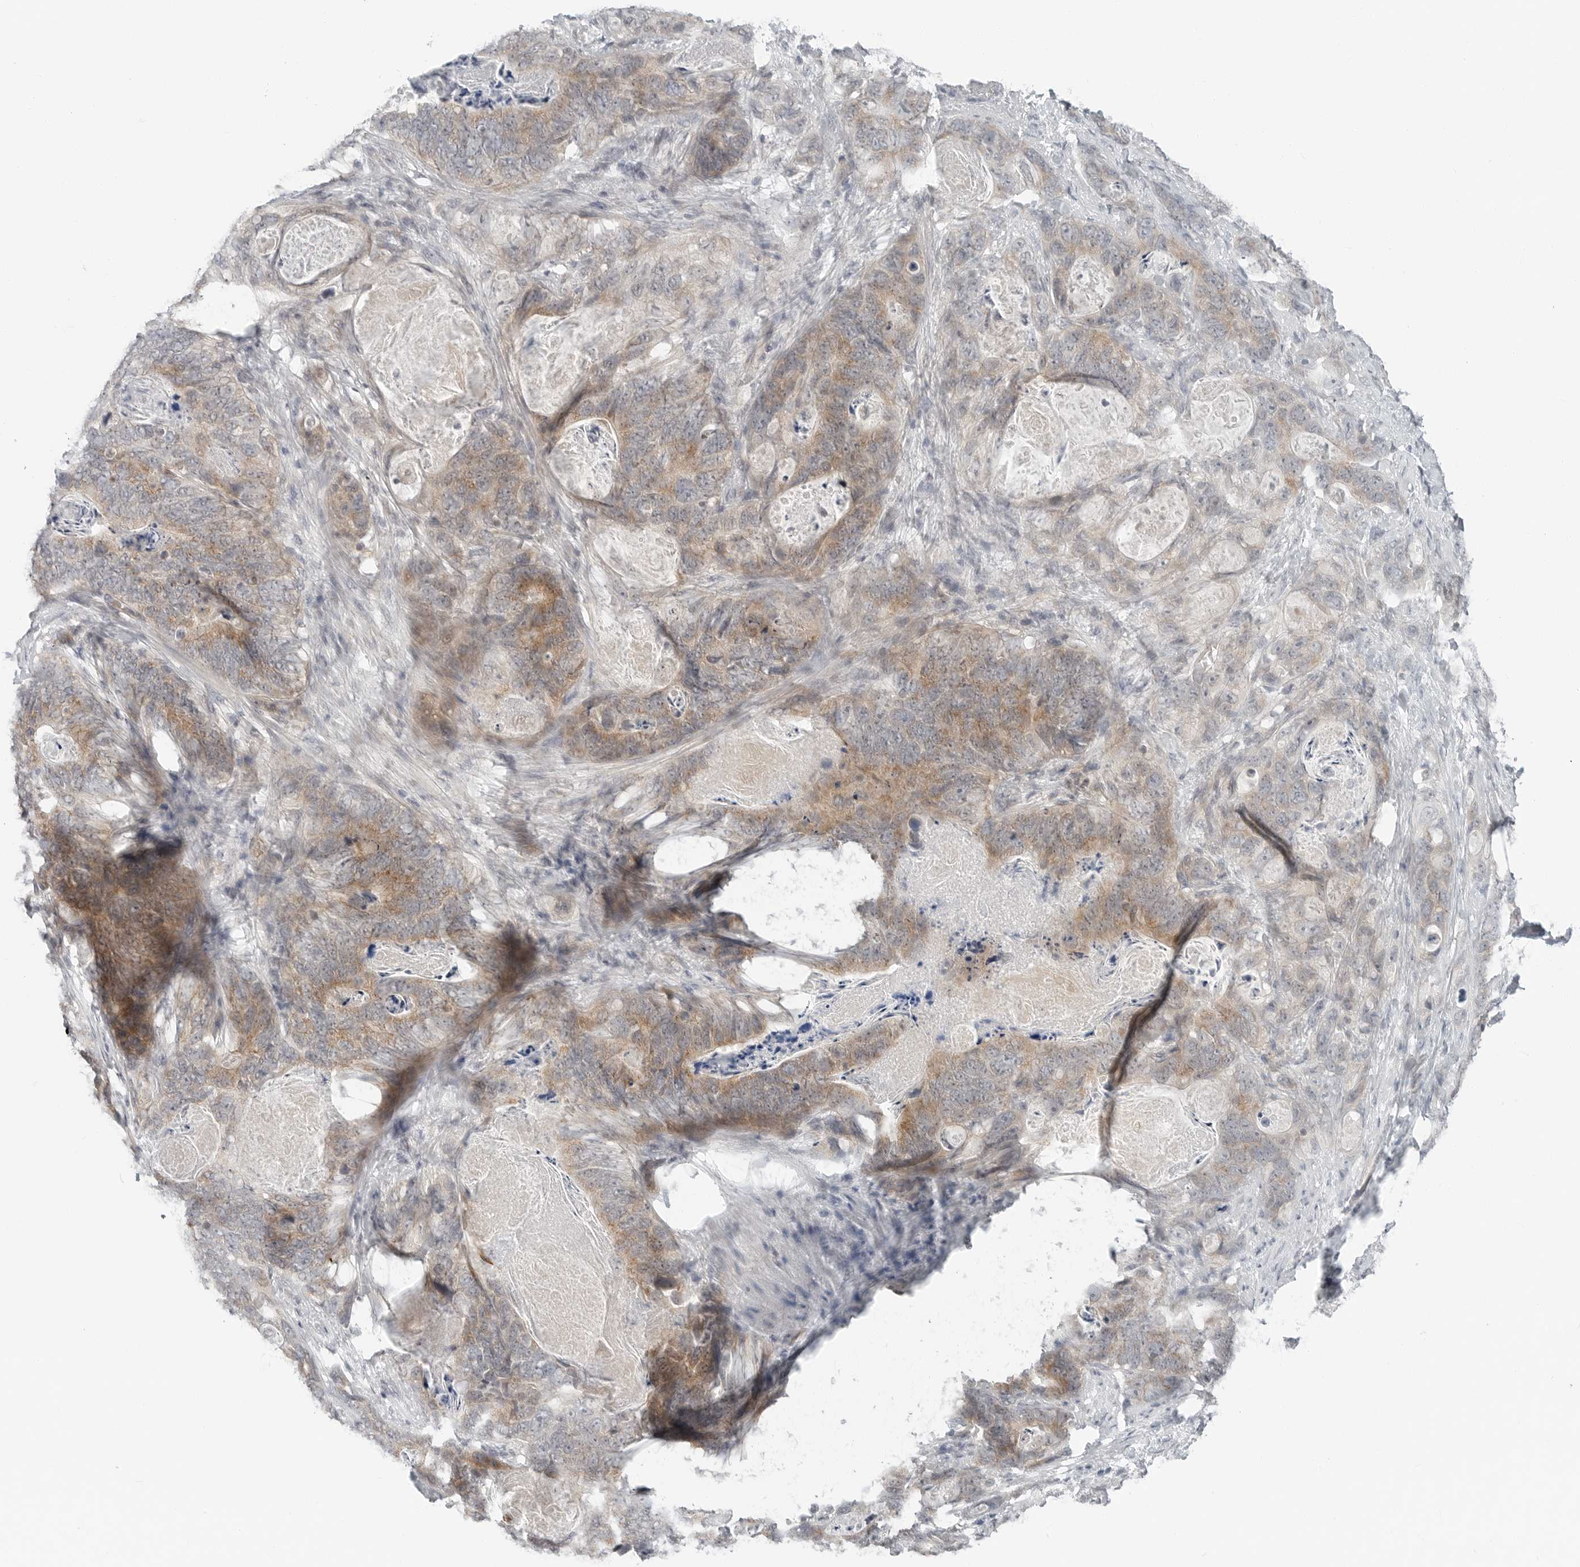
{"staining": {"intensity": "moderate", "quantity": "25%-75%", "location": "cytoplasmic/membranous"}, "tissue": "stomach cancer", "cell_type": "Tumor cells", "image_type": "cancer", "snomed": [{"axis": "morphology", "description": "Normal tissue, NOS"}, {"axis": "morphology", "description": "Adenocarcinoma, NOS"}, {"axis": "topography", "description": "Stomach"}], "caption": "Approximately 25%-75% of tumor cells in adenocarcinoma (stomach) demonstrate moderate cytoplasmic/membranous protein positivity as visualized by brown immunohistochemical staining.", "gene": "FCRLB", "patient": {"sex": "female", "age": 89}}